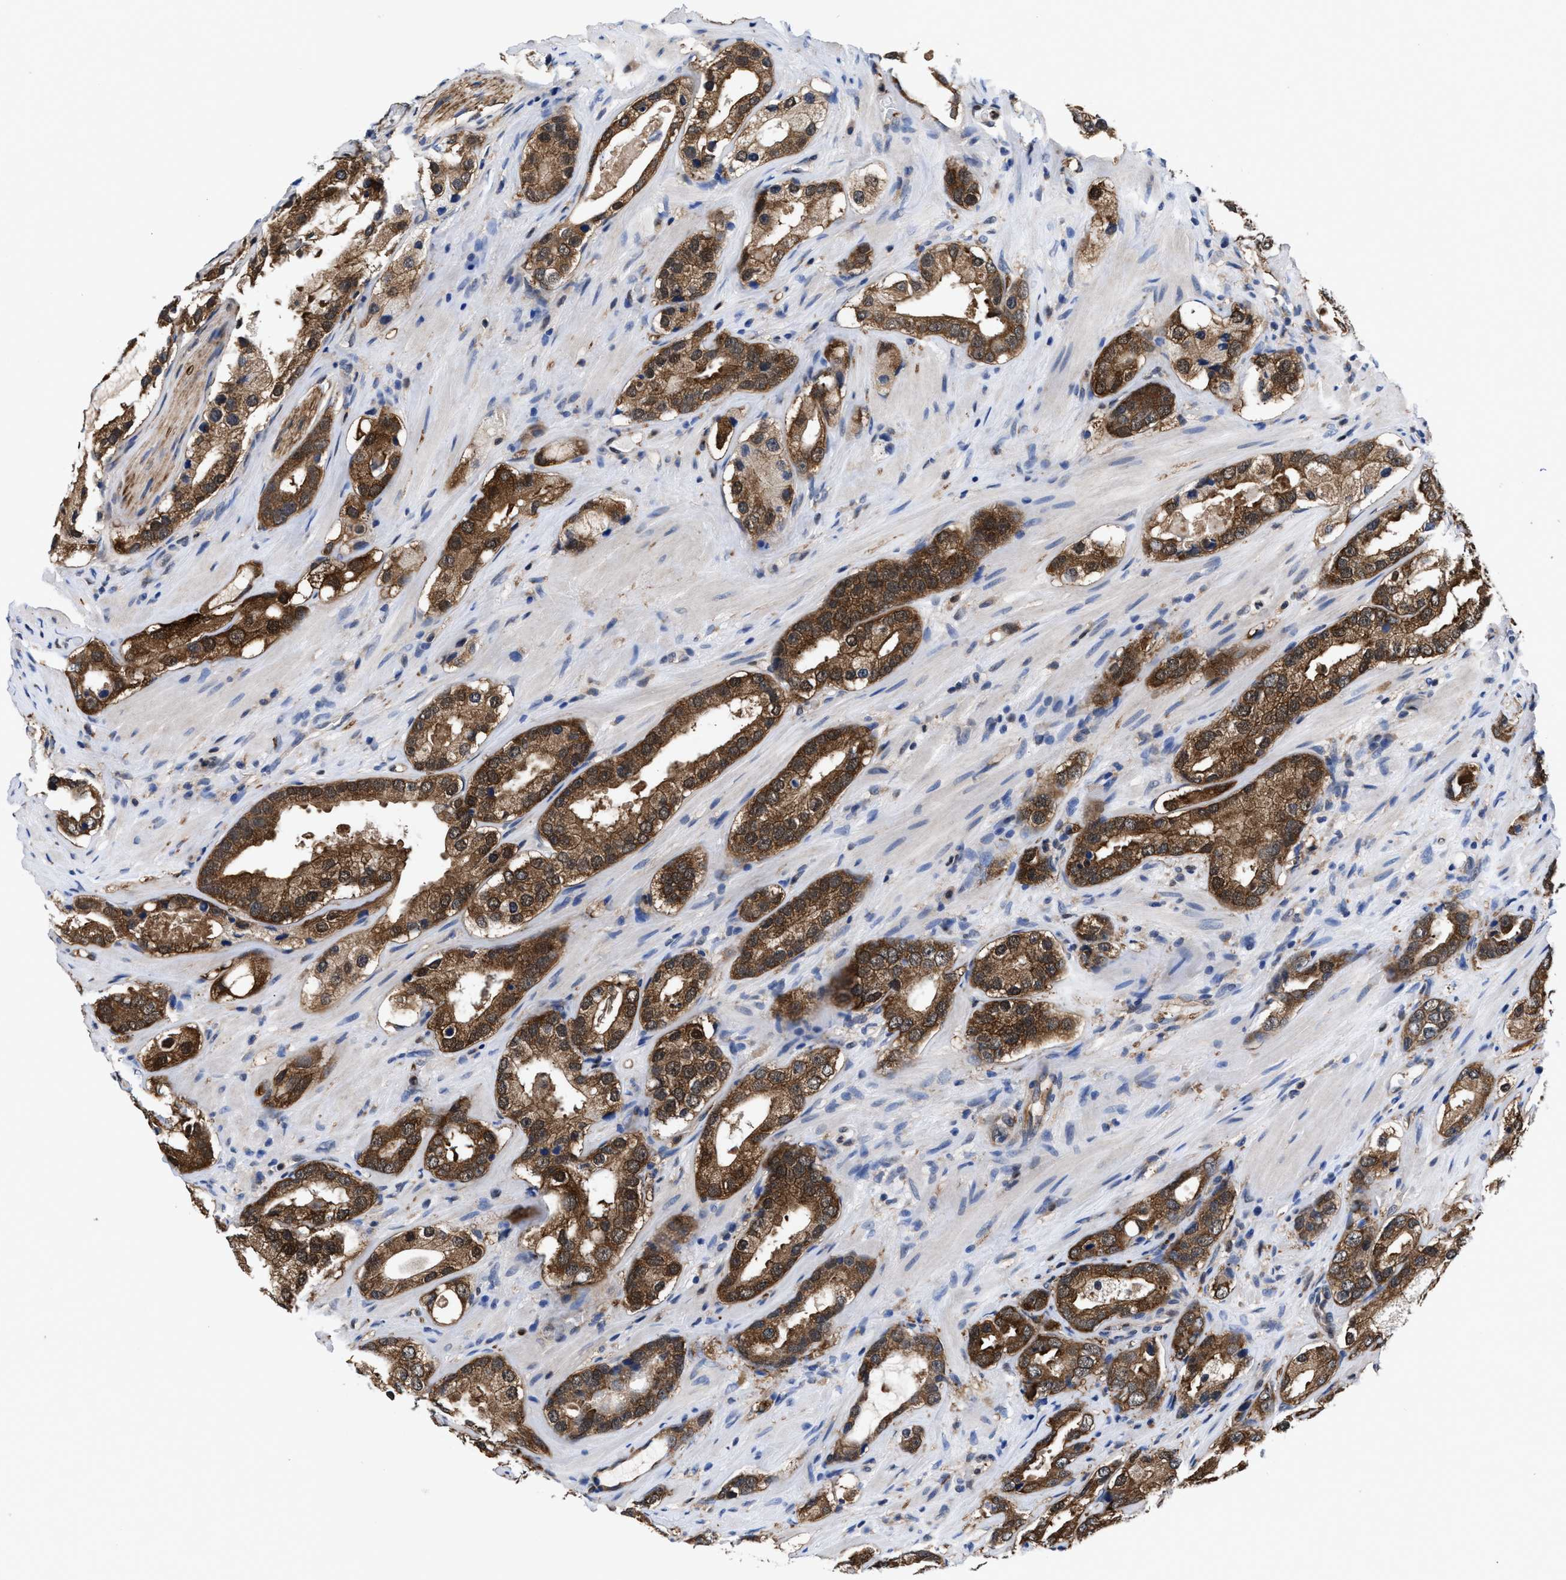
{"staining": {"intensity": "moderate", "quantity": ">75%", "location": "cytoplasmic/membranous"}, "tissue": "prostate cancer", "cell_type": "Tumor cells", "image_type": "cancer", "snomed": [{"axis": "morphology", "description": "Adenocarcinoma, High grade"}, {"axis": "topography", "description": "Prostate"}], "caption": "Protein expression by immunohistochemistry (IHC) displays moderate cytoplasmic/membranous positivity in about >75% of tumor cells in prostate cancer.", "gene": "ACLY", "patient": {"sex": "male", "age": 63}}